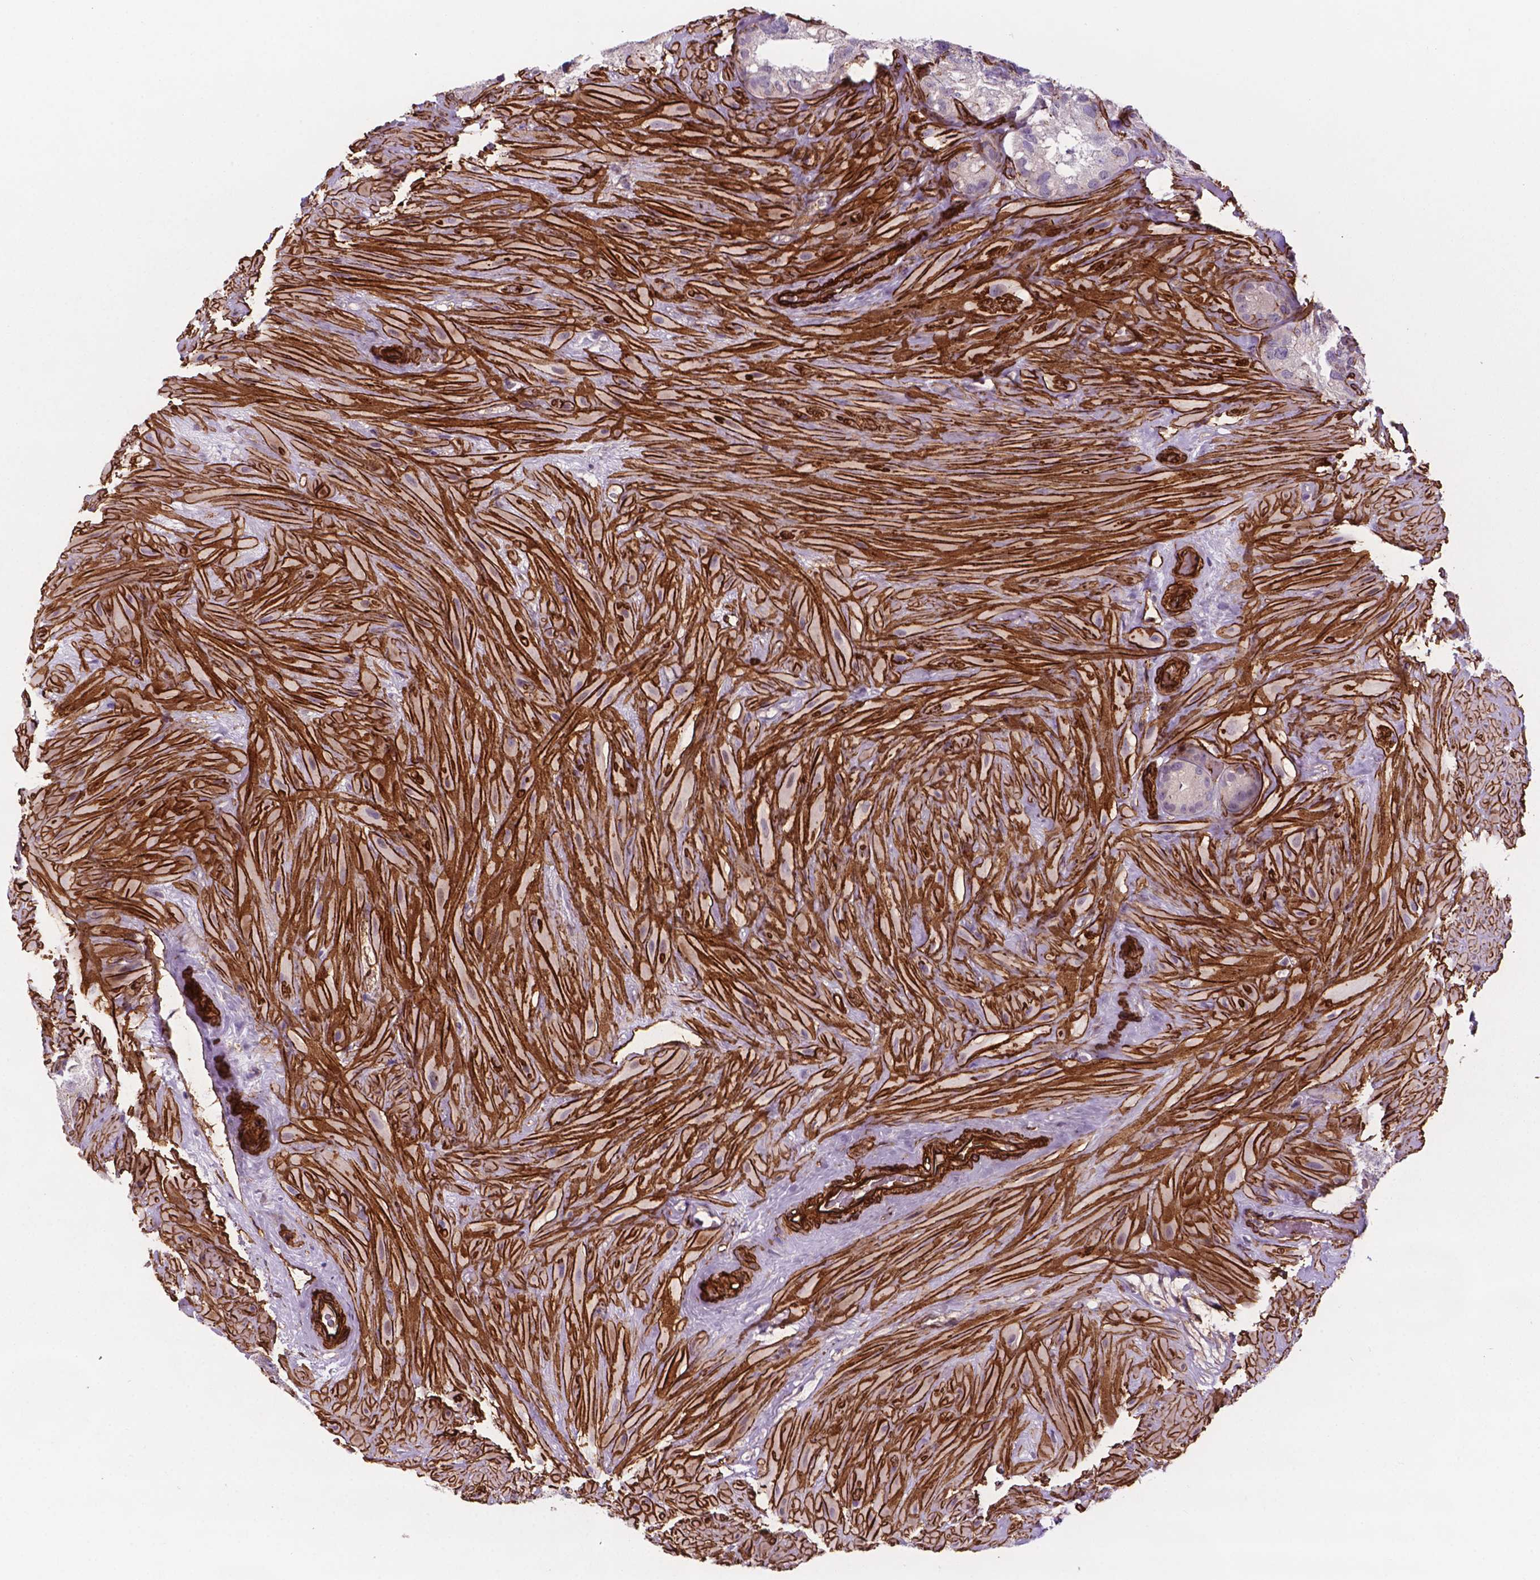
{"staining": {"intensity": "negative", "quantity": "none", "location": "none"}, "tissue": "seminal vesicle", "cell_type": "Glandular cells", "image_type": "normal", "snomed": [{"axis": "morphology", "description": "Normal tissue, NOS"}, {"axis": "topography", "description": "Seminal veicle"}], "caption": "High power microscopy photomicrograph of an immunohistochemistry (IHC) photomicrograph of normal seminal vesicle, revealing no significant positivity in glandular cells.", "gene": "EGFL8", "patient": {"sex": "male", "age": 60}}